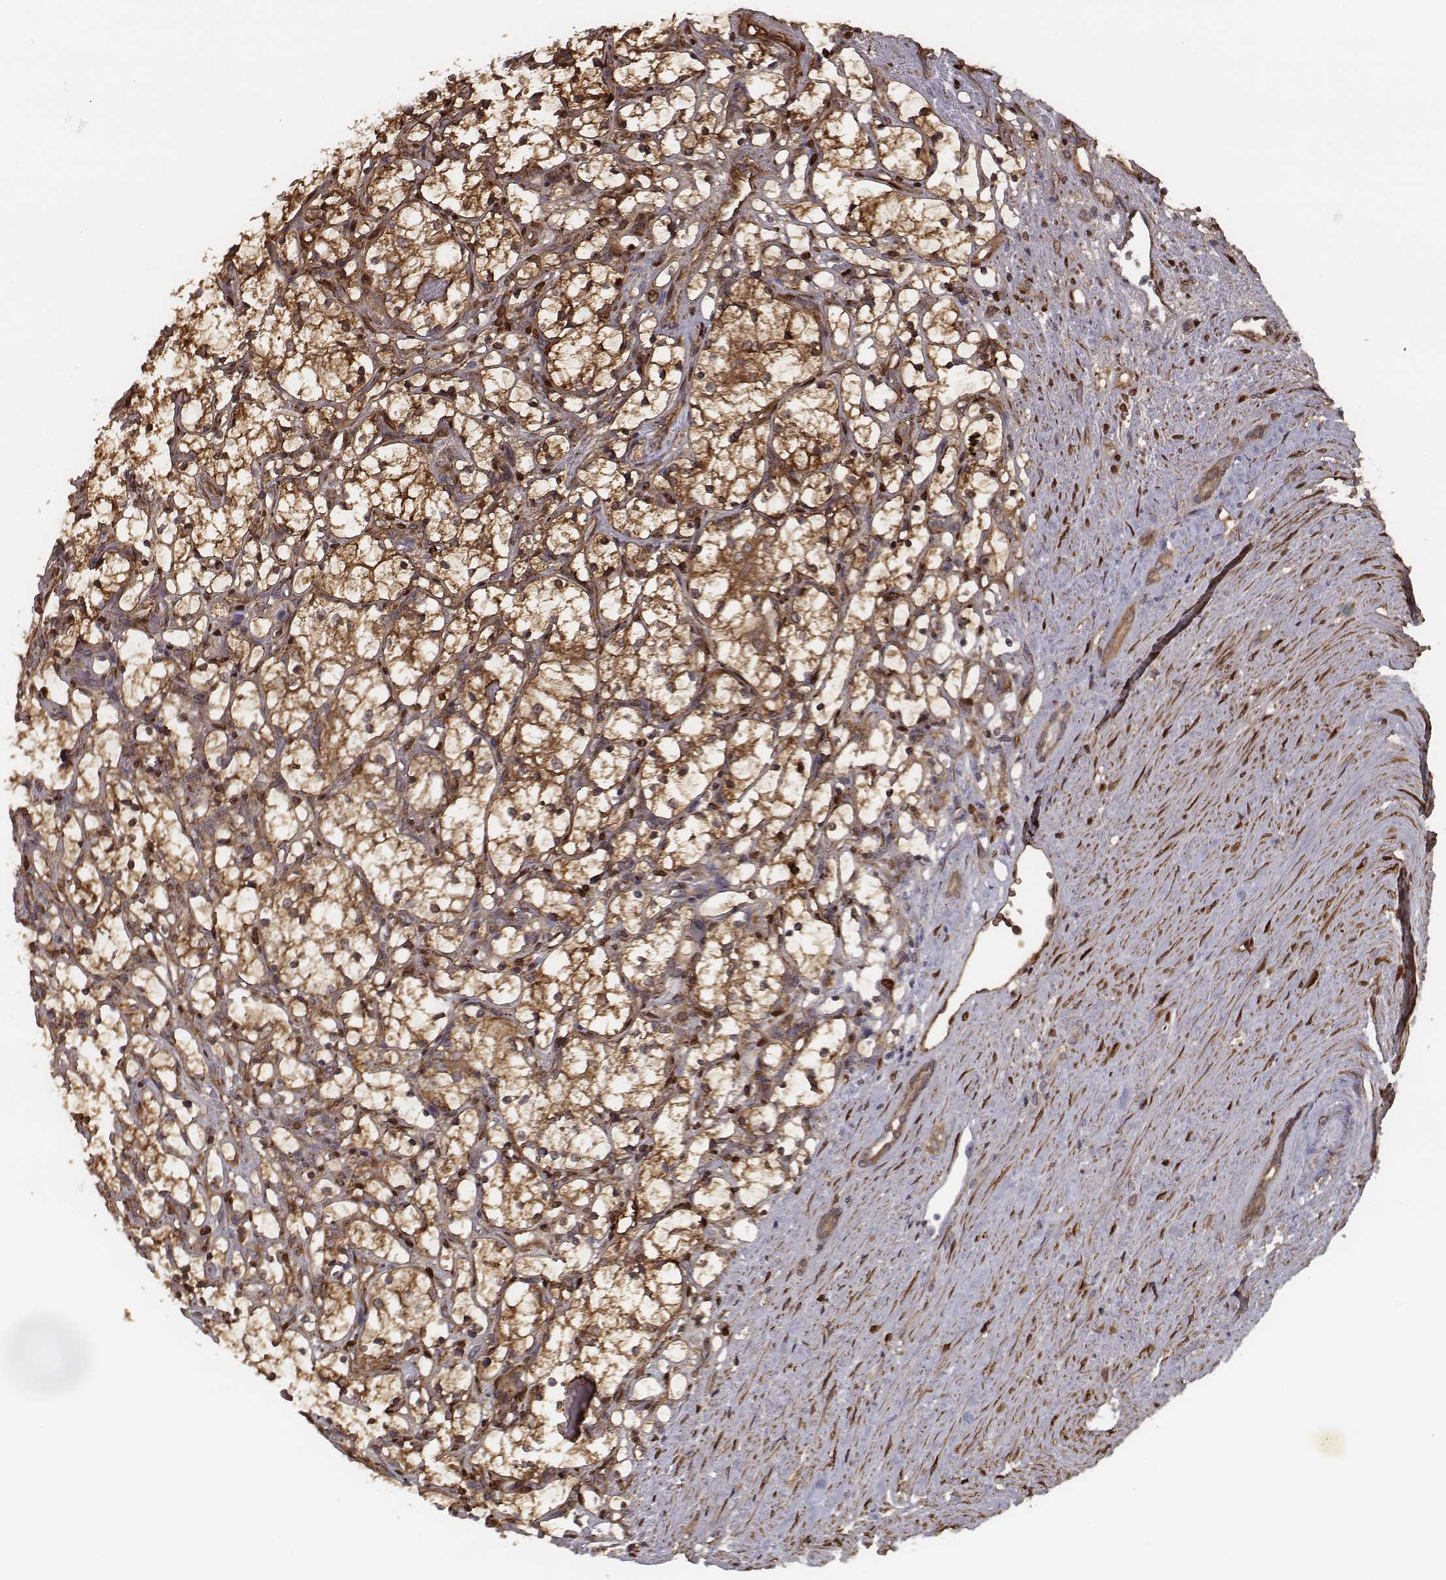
{"staining": {"intensity": "strong", "quantity": ">75%", "location": "cytoplasmic/membranous"}, "tissue": "renal cancer", "cell_type": "Tumor cells", "image_type": "cancer", "snomed": [{"axis": "morphology", "description": "Adenocarcinoma, NOS"}, {"axis": "topography", "description": "Kidney"}], "caption": "High-power microscopy captured an immunohistochemistry (IHC) image of renal cancer, revealing strong cytoplasmic/membranous staining in about >75% of tumor cells. Ihc stains the protein in brown and the nuclei are stained blue.", "gene": "ISYNA1", "patient": {"sex": "female", "age": 69}}